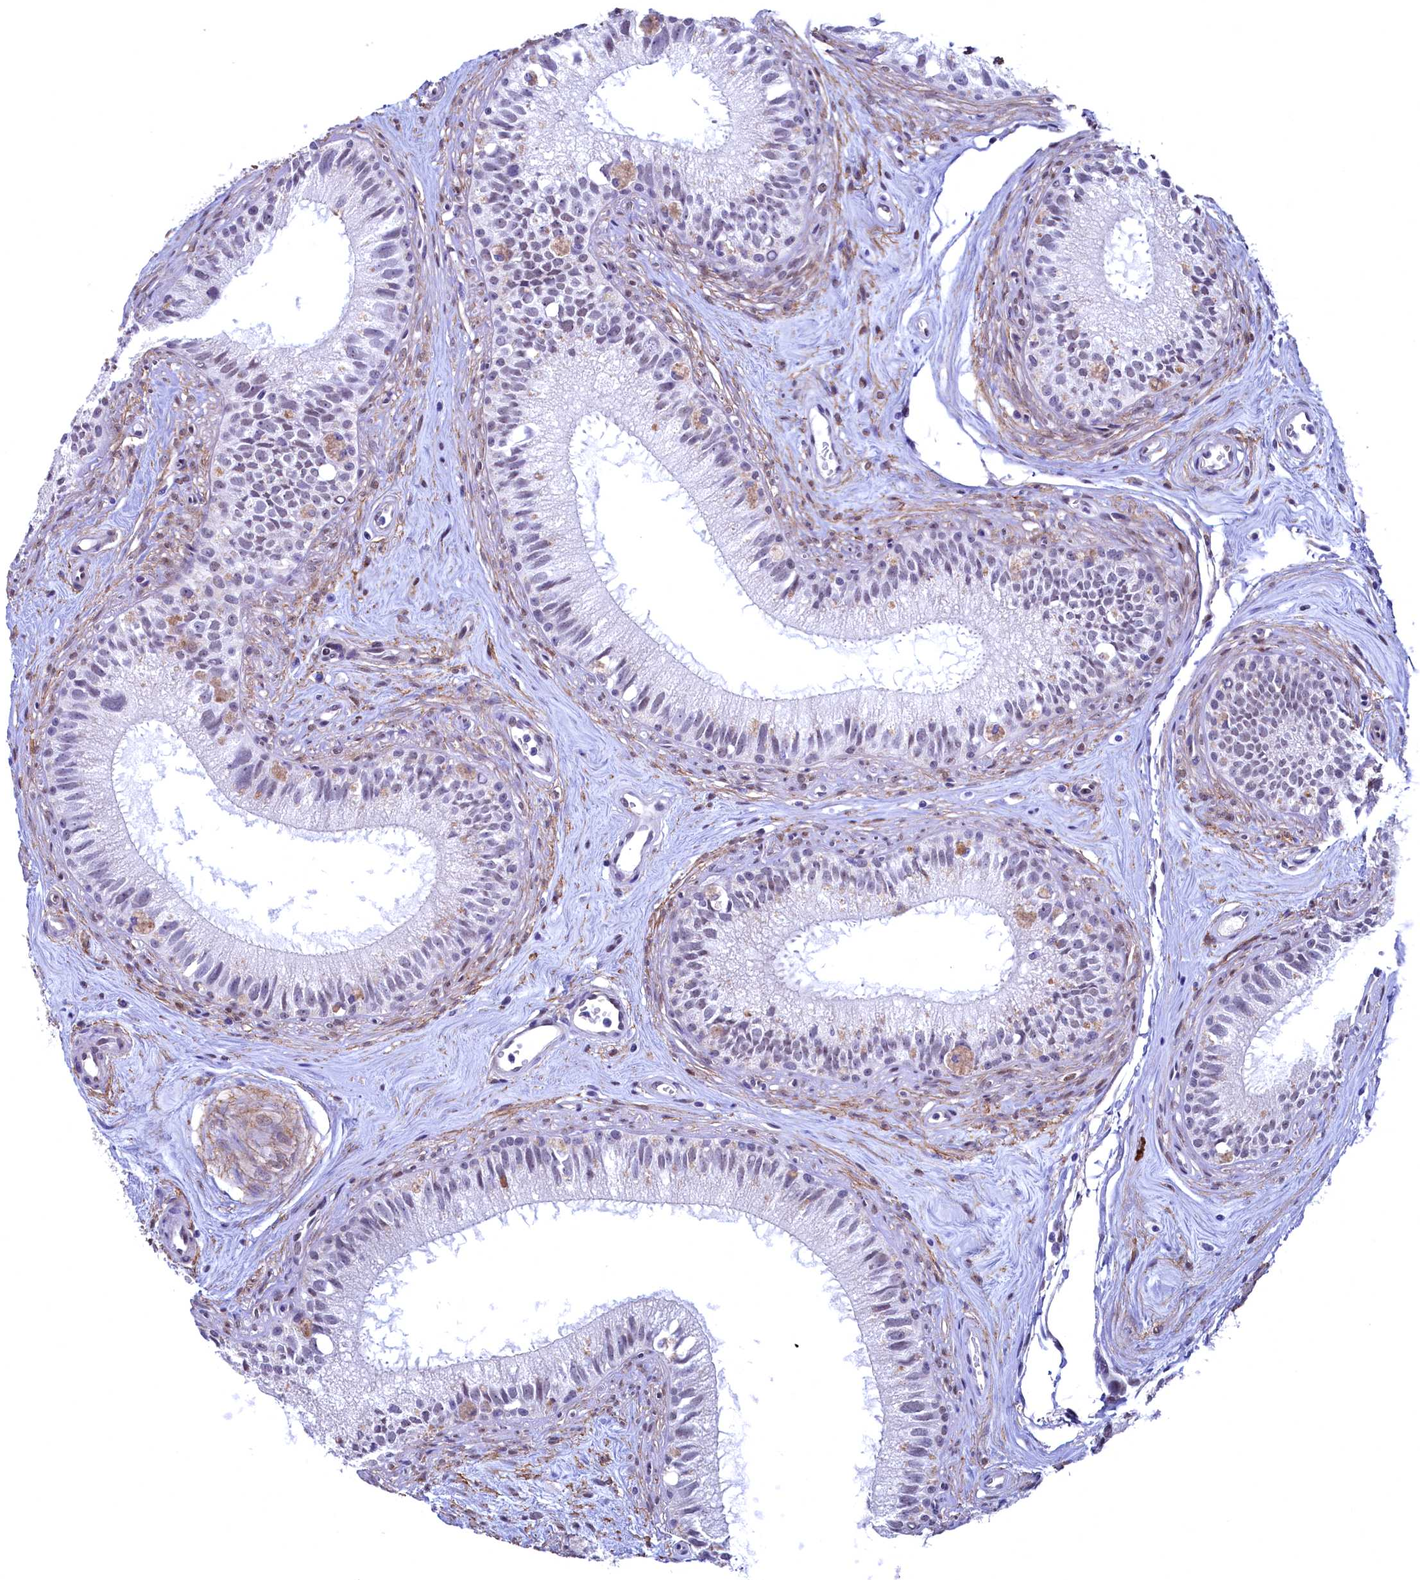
{"staining": {"intensity": "moderate", "quantity": "25%-75%", "location": "nuclear"}, "tissue": "epididymis", "cell_type": "Glandular cells", "image_type": "normal", "snomed": [{"axis": "morphology", "description": "Normal tissue, NOS"}, {"axis": "topography", "description": "Epididymis"}], "caption": "IHC micrograph of unremarkable epididymis: human epididymis stained using immunohistochemistry shows medium levels of moderate protein expression localized specifically in the nuclear of glandular cells, appearing as a nuclear brown color.", "gene": "FLYWCH2", "patient": {"sex": "male", "age": 71}}